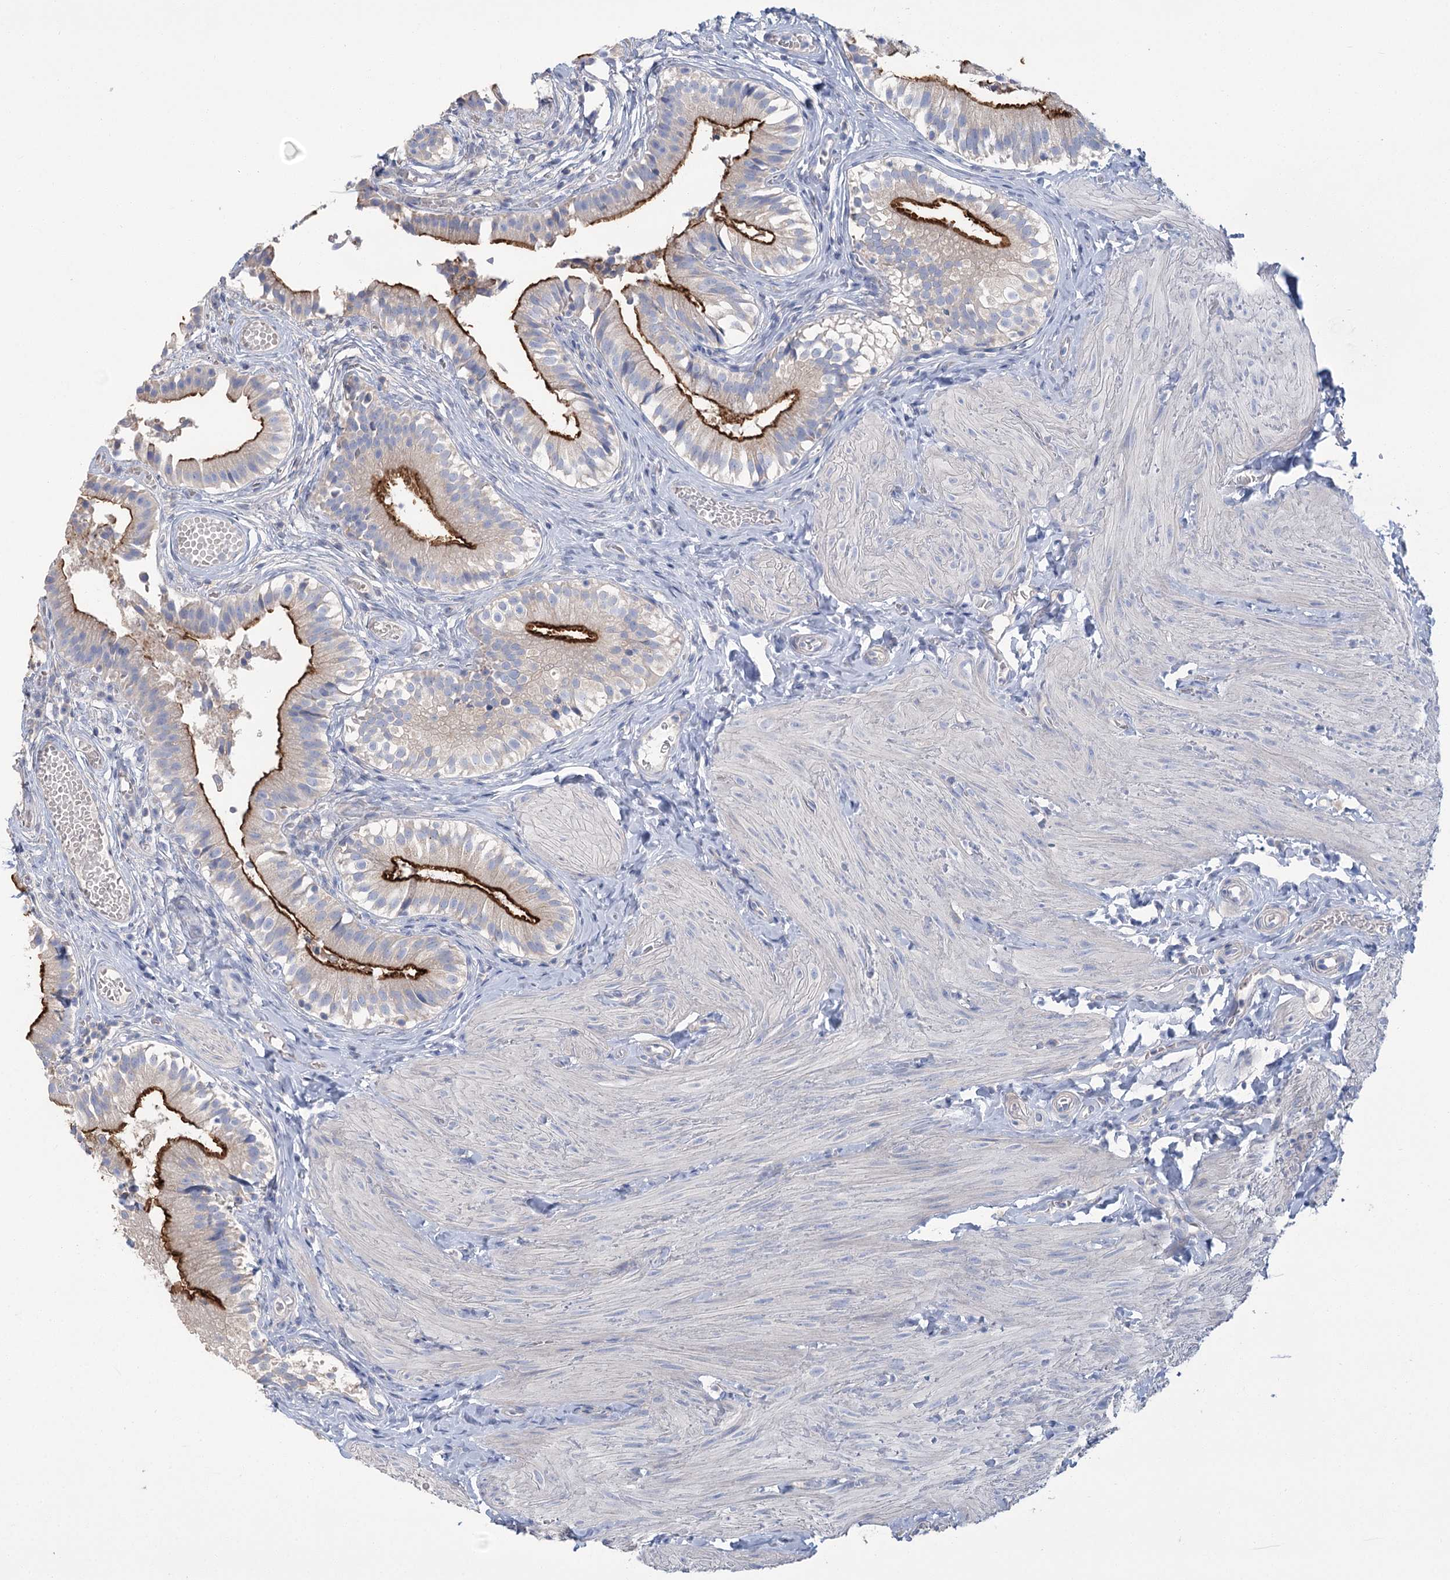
{"staining": {"intensity": "strong", "quantity": "25%-75%", "location": "cytoplasmic/membranous"}, "tissue": "gallbladder", "cell_type": "Glandular cells", "image_type": "normal", "snomed": [{"axis": "morphology", "description": "Normal tissue, NOS"}, {"axis": "topography", "description": "Gallbladder"}], "caption": "Human gallbladder stained with a brown dye displays strong cytoplasmic/membranous positive expression in about 25%-75% of glandular cells.", "gene": "SLC9A3", "patient": {"sex": "female", "age": 47}}